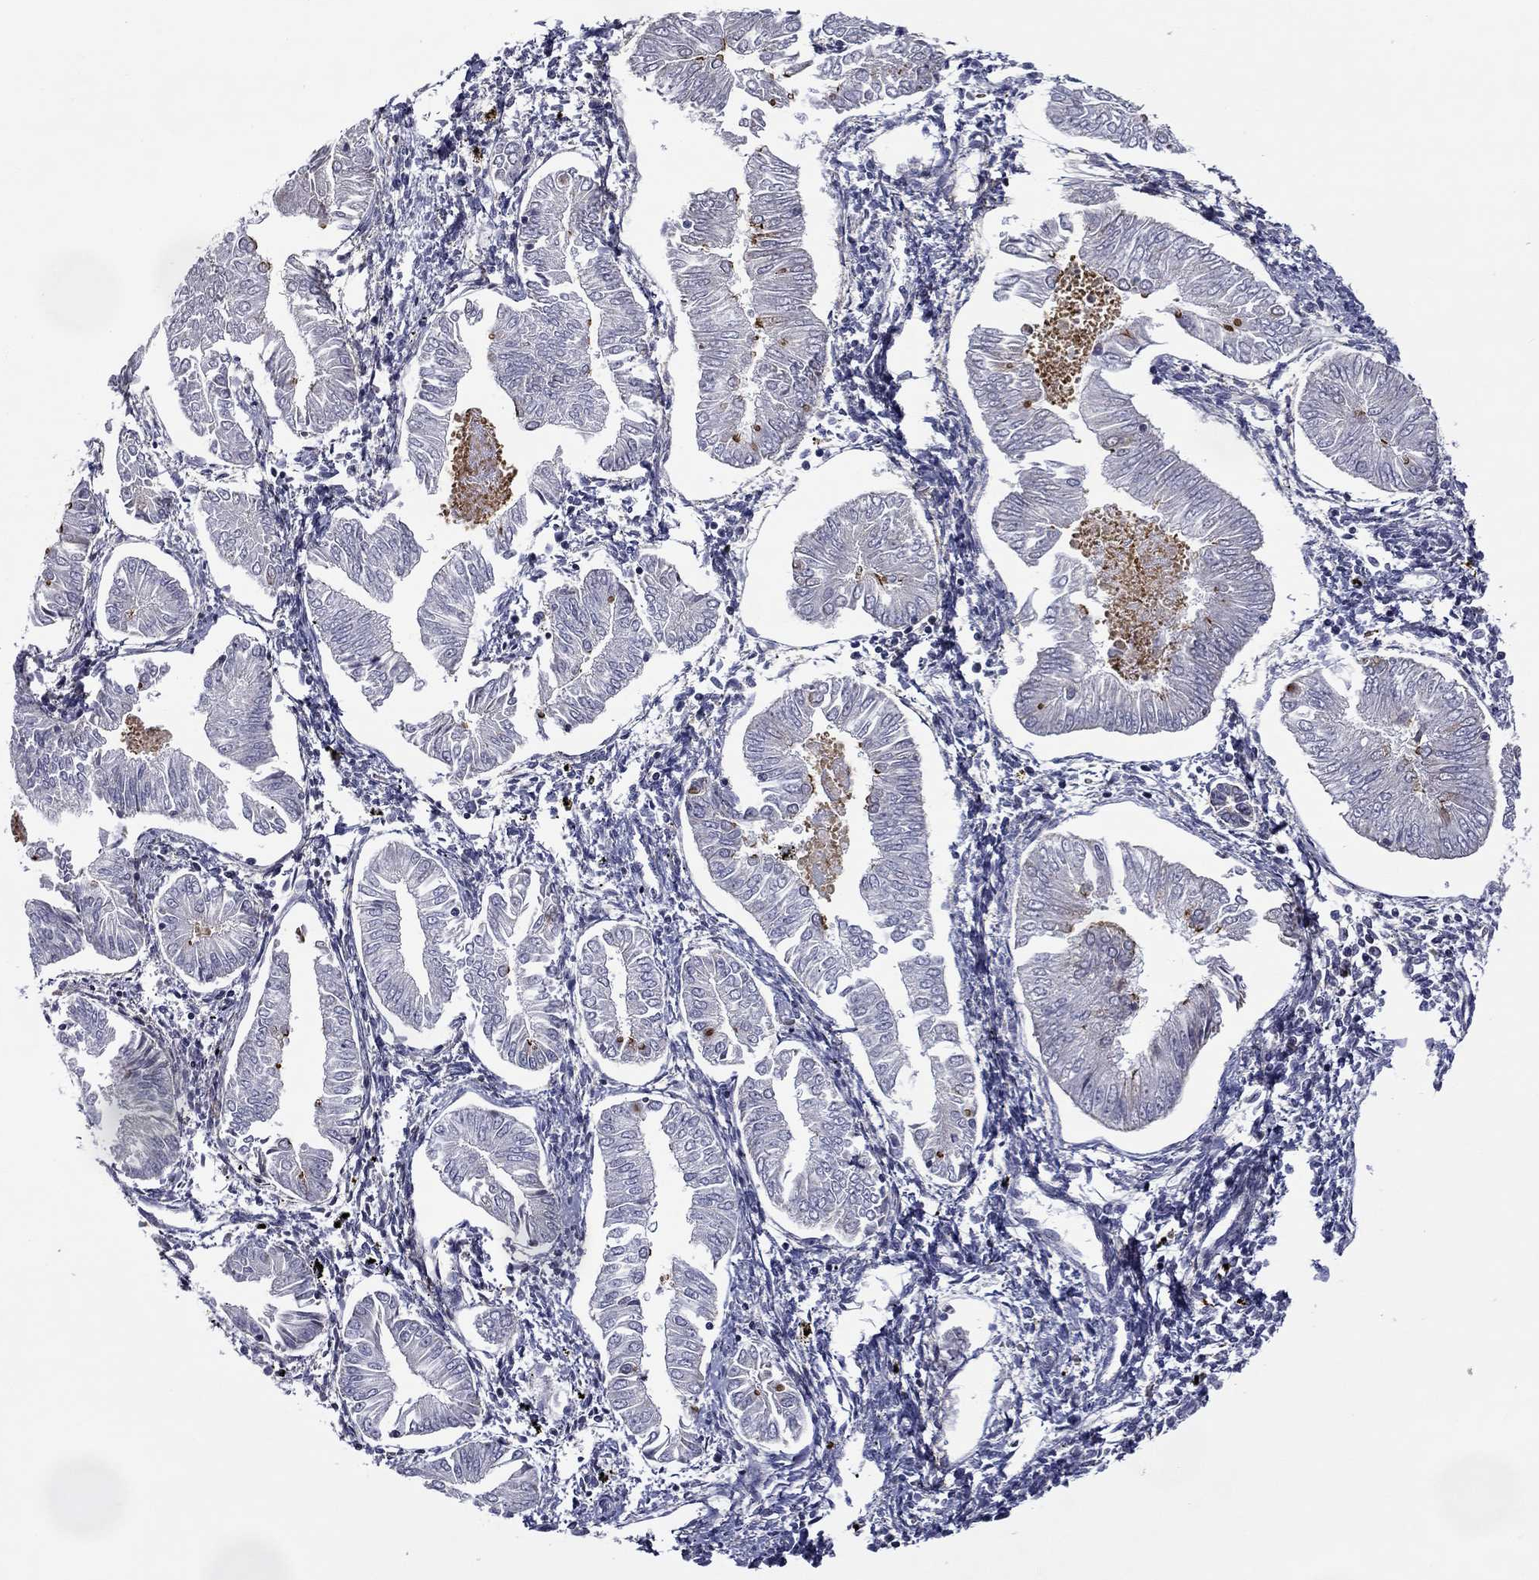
{"staining": {"intensity": "negative", "quantity": "none", "location": "none"}, "tissue": "endometrial cancer", "cell_type": "Tumor cells", "image_type": "cancer", "snomed": [{"axis": "morphology", "description": "Adenocarcinoma, NOS"}, {"axis": "topography", "description": "Endometrium"}], "caption": "Histopathology image shows no significant protein staining in tumor cells of endometrial cancer (adenocarcinoma).", "gene": "SPATA7", "patient": {"sex": "female", "age": 53}}